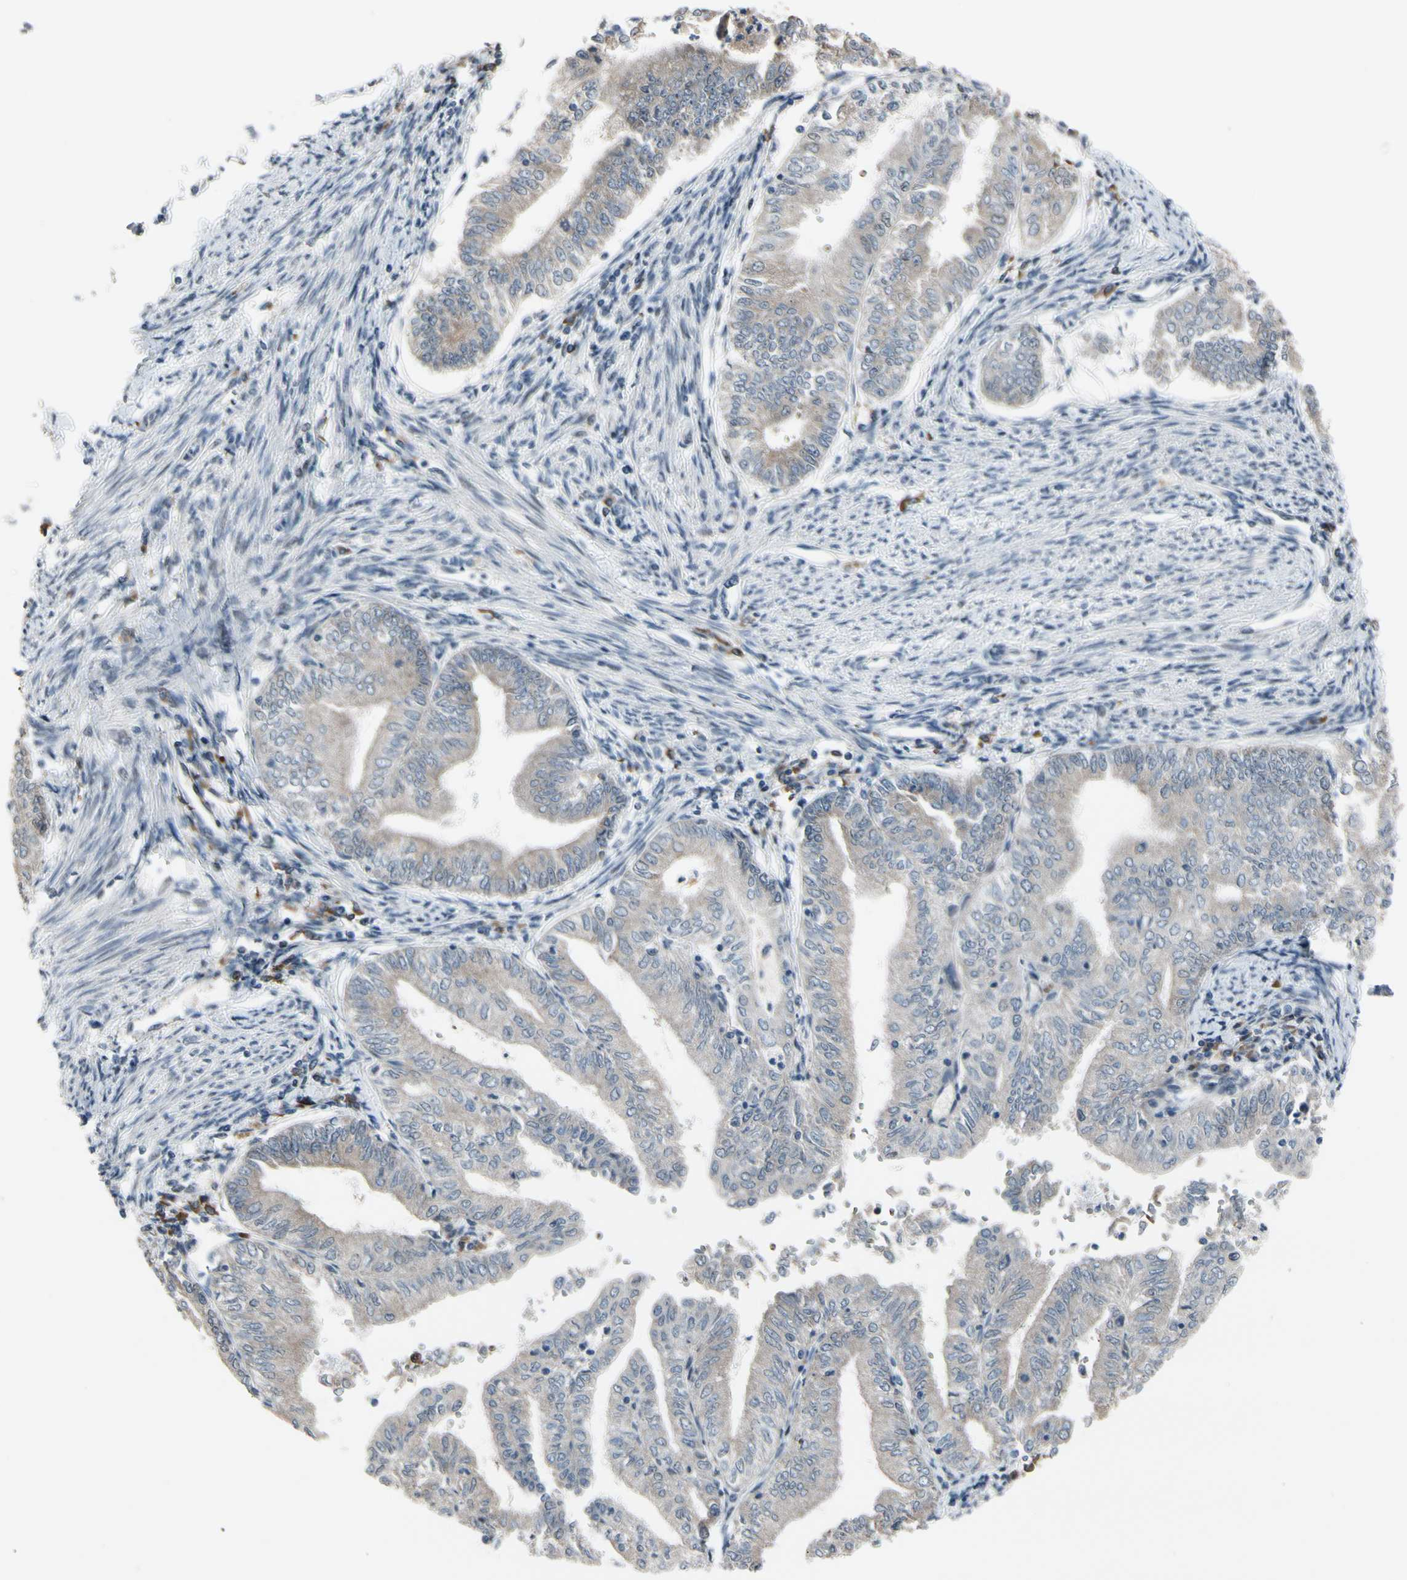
{"staining": {"intensity": "weak", "quantity": "25%-75%", "location": "cytoplasmic/membranous"}, "tissue": "endometrial cancer", "cell_type": "Tumor cells", "image_type": "cancer", "snomed": [{"axis": "morphology", "description": "Adenocarcinoma, NOS"}, {"axis": "topography", "description": "Endometrium"}], "caption": "A brown stain shows weak cytoplasmic/membranous staining of a protein in human endometrial cancer tumor cells. (DAB IHC, brown staining for protein, blue staining for nuclei).", "gene": "SNX29", "patient": {"sex": "female", "age": 66}}